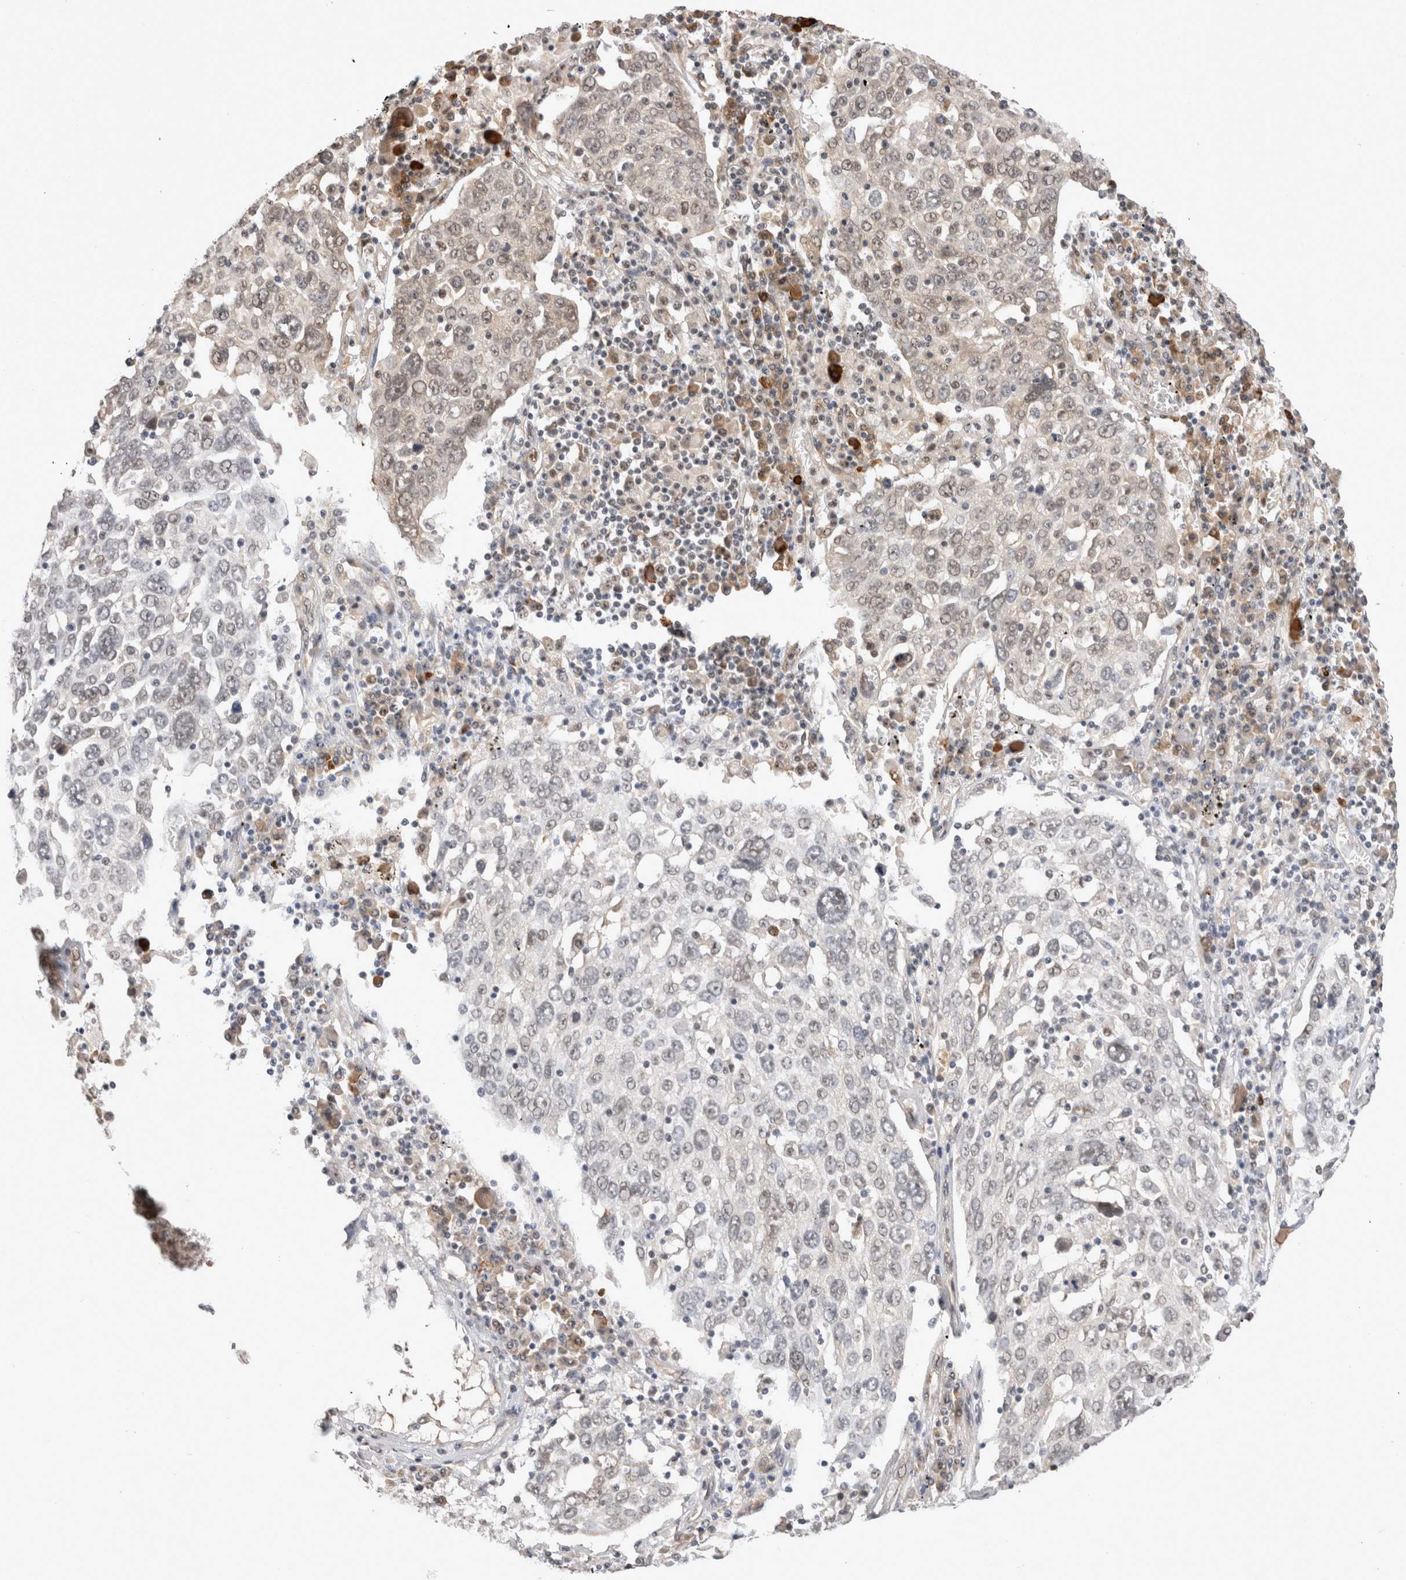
{"staining": {"intensity": "weak", "quantity": "25%-75%", "location": "nuclear"}, "tissue": "lung cancer", "cell_type": "Tumor cells", "image_type": "cancer", "snomed": [{"axis": "morphology", "description": "Squamous cell carcinoma, NOS"}, {"axis": "topography", "description": "Lung"}], "caption": "A brown stain highlights weak nuclear positivity of a protein in lung cancer (squamous cell carcinoma) tumor cells.", "gene": "EXOSC4", "patient": {"sex": "male", "age": 65}}